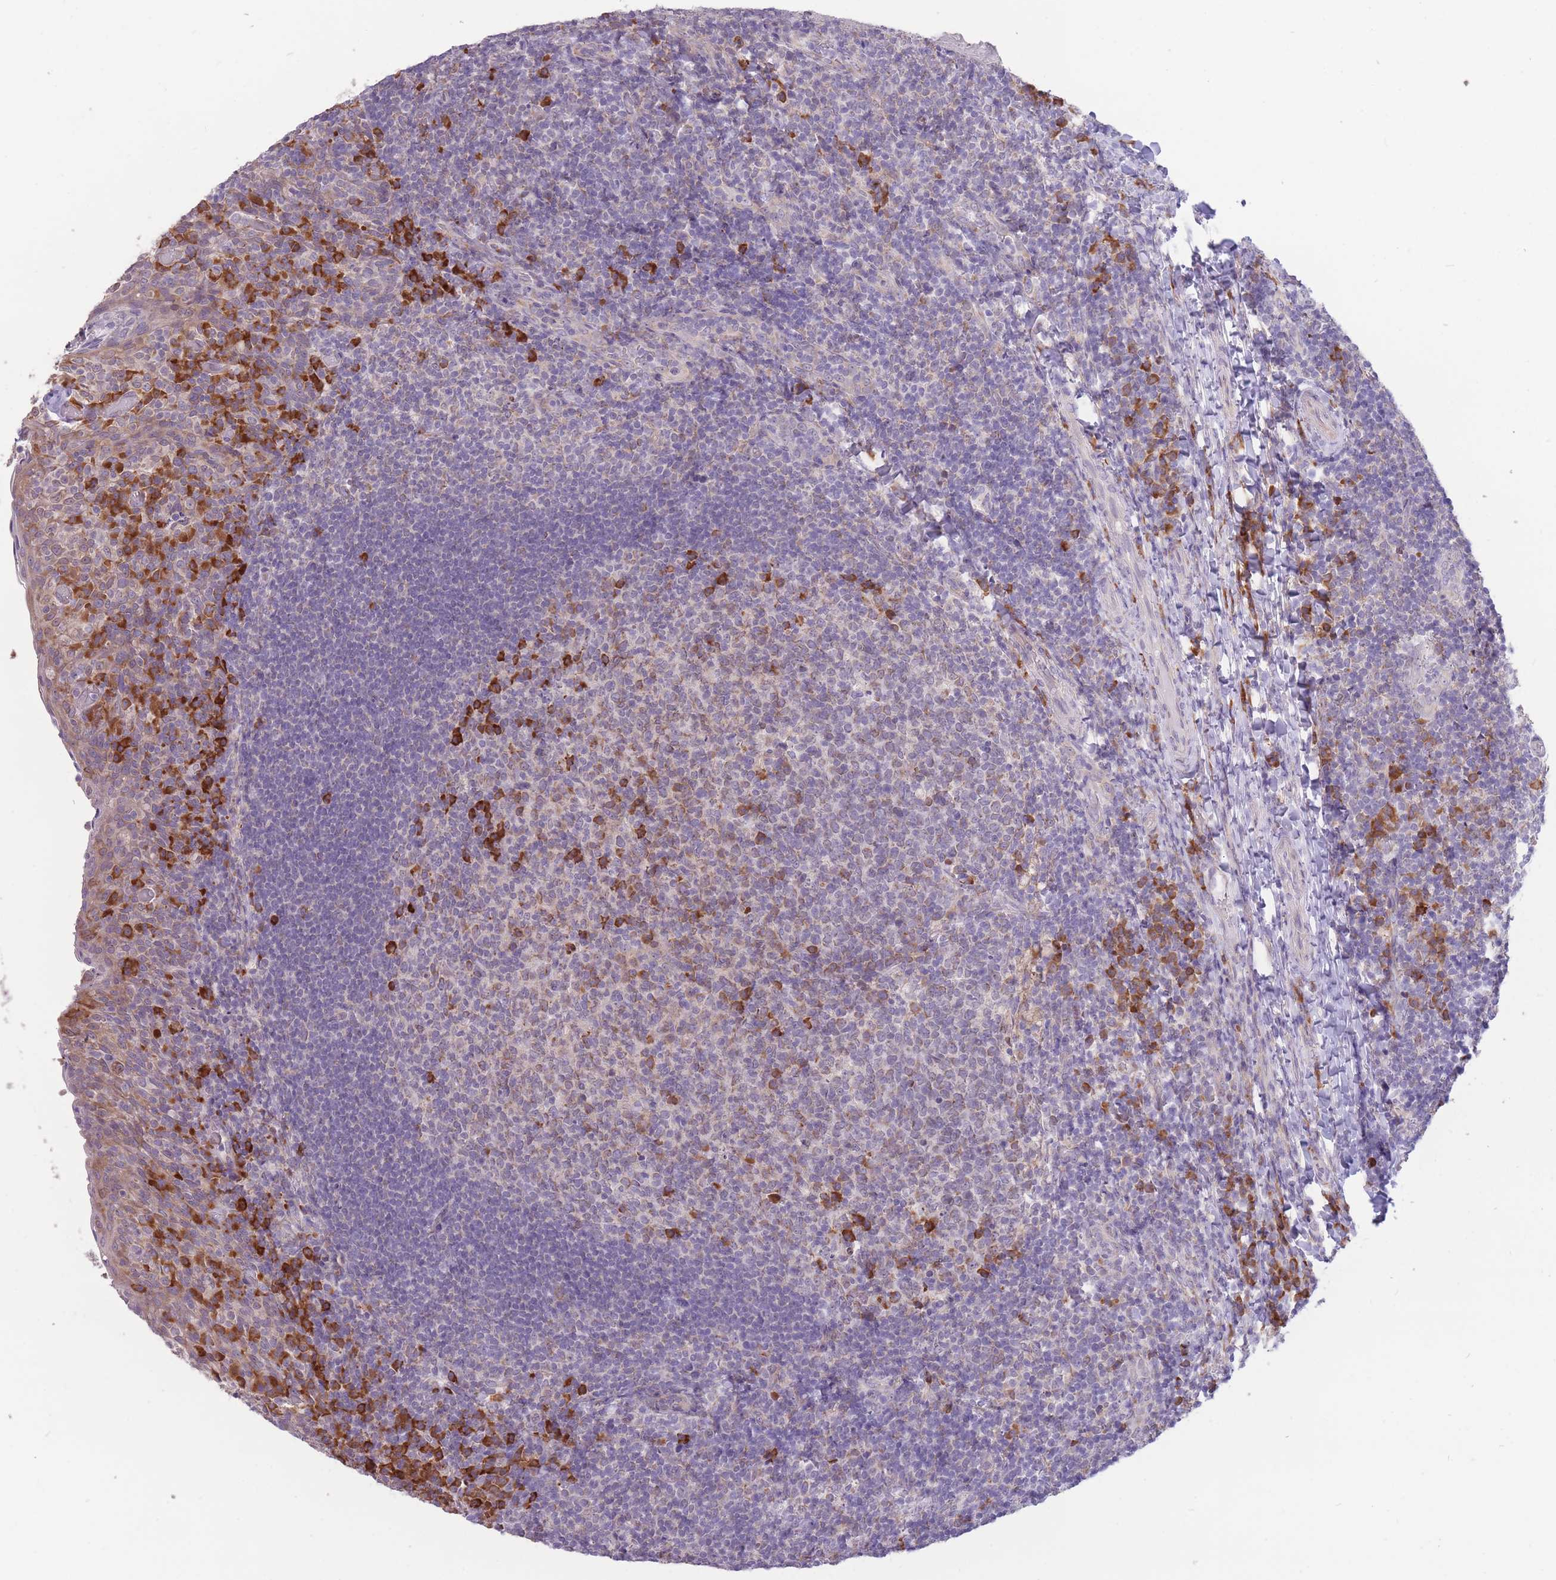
{"staining": {"intensity": "strong", "quantity": "<25%", "location": "cytoplasmic/membranous"}, "tissue": "tonsil", "cell_type": "Germinal center cells", "image_type": "normal", "snomed": [{"axis": "morphology", "description": "Normal tissue, NOS"}, {"axis": "topography", "description": "Tonsil"}], "caption": "Germinal center cells demonstrate strong cytoplasmic/membranous positivity in about <25% of cells in normal tonsil. Nuclei are stained in blue.", "gene": "TRAPPC5", "patient": {"sex": "female", "age": 10}}